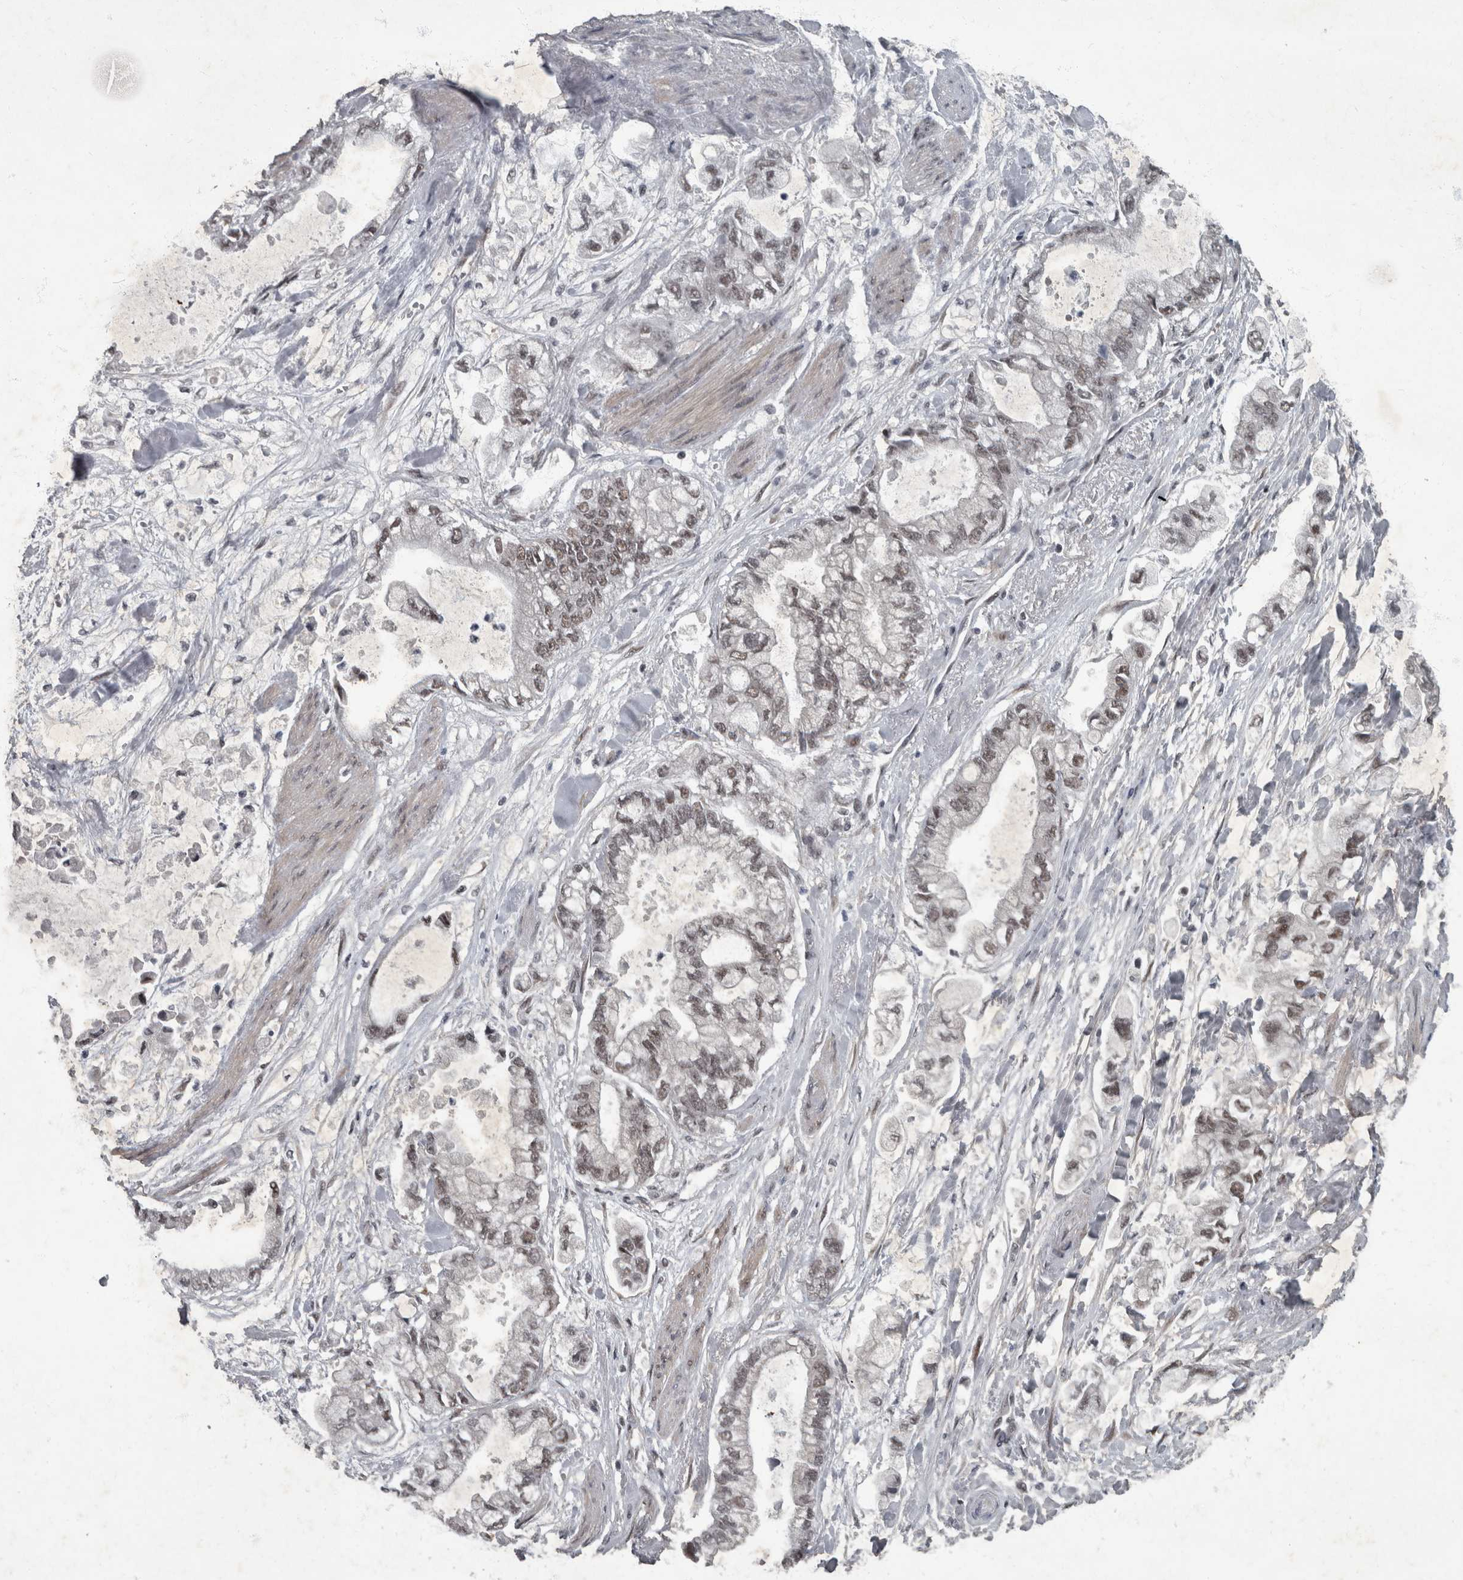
{"staining": {"intensity": "moderate", "quantity": ">75%", "location": "nuclear"}, "tissue": "stomach cancer", "cell_type": "Tumor cells", "image_type": "cancer", "snomed": [{"axis": "morphology", "description": "Normal tissue, NOS"}, {"axis": "morphology", "description": "Adenocarcinoma, NOS"}, {"axis": "topography", "description": "Stomach"}], "caption": "Immunohistochemical staining of human adenocarcinoma (stomach) shows medium levels of moderate nuclear protein expression in about >75% of tumor cells. (IHC, brightfield microscopy, high magnification).", "gene": "WDR33", "patient": {"sex": "male", "age": 62}}